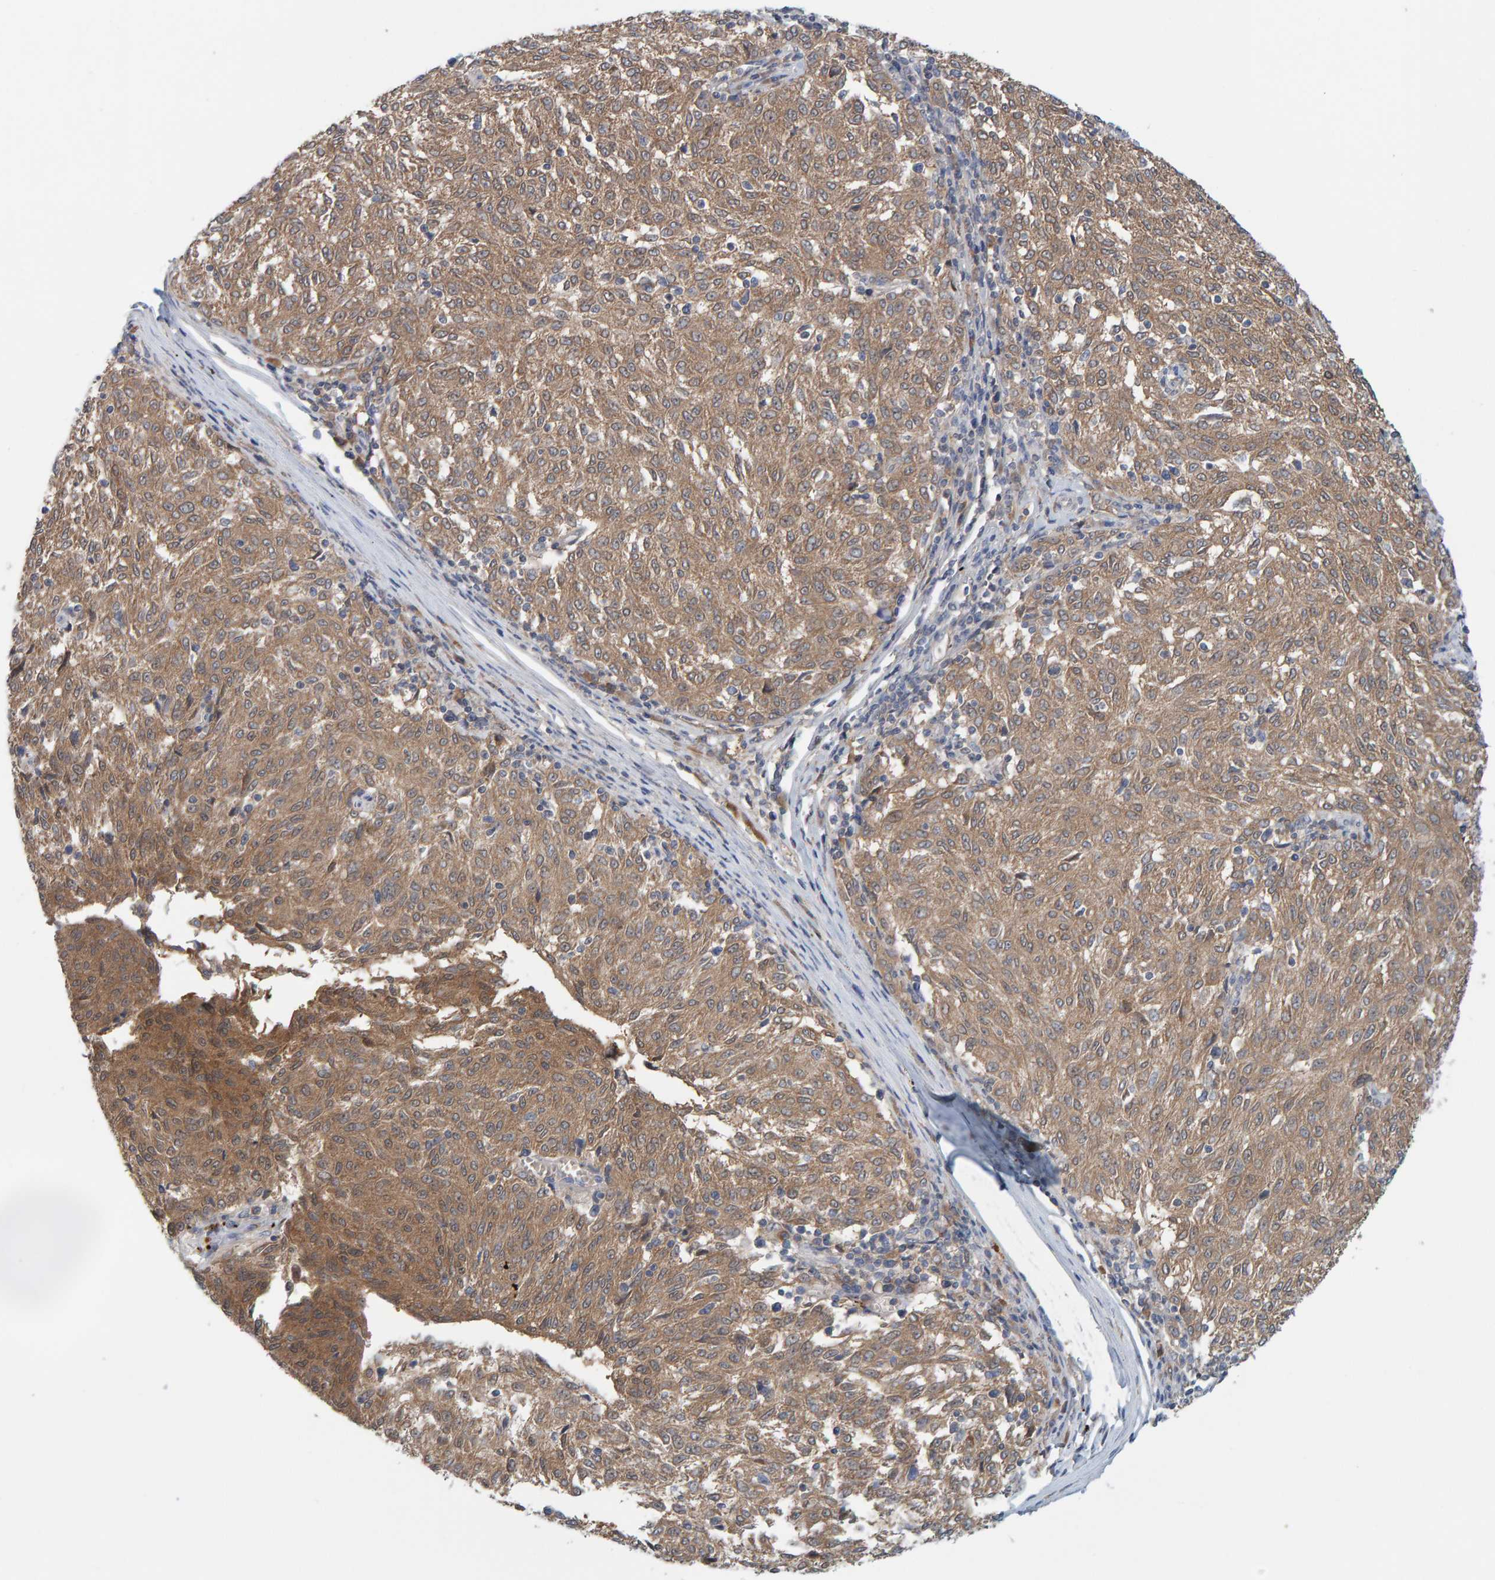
{"staining": {"intensity": "moderate", "quantity": ">75%", "location": "cytoplasmic/membranous"}, "tissue": "melanoma", "cell_type": "Tumor cells", "image_type": "cancer", "snomed": [{"axis": "morphology", "description": "Malignant melanoma, NOS"}, {"axis": "topography", "description": "Skin"}], "caption": "Moderate cytoplasmic/membranous protein expression is identified in approximately >75% of tumor cells in melanoma.", "gene": "TATDN1", "patient": {"sex": "female", "age": 72}}